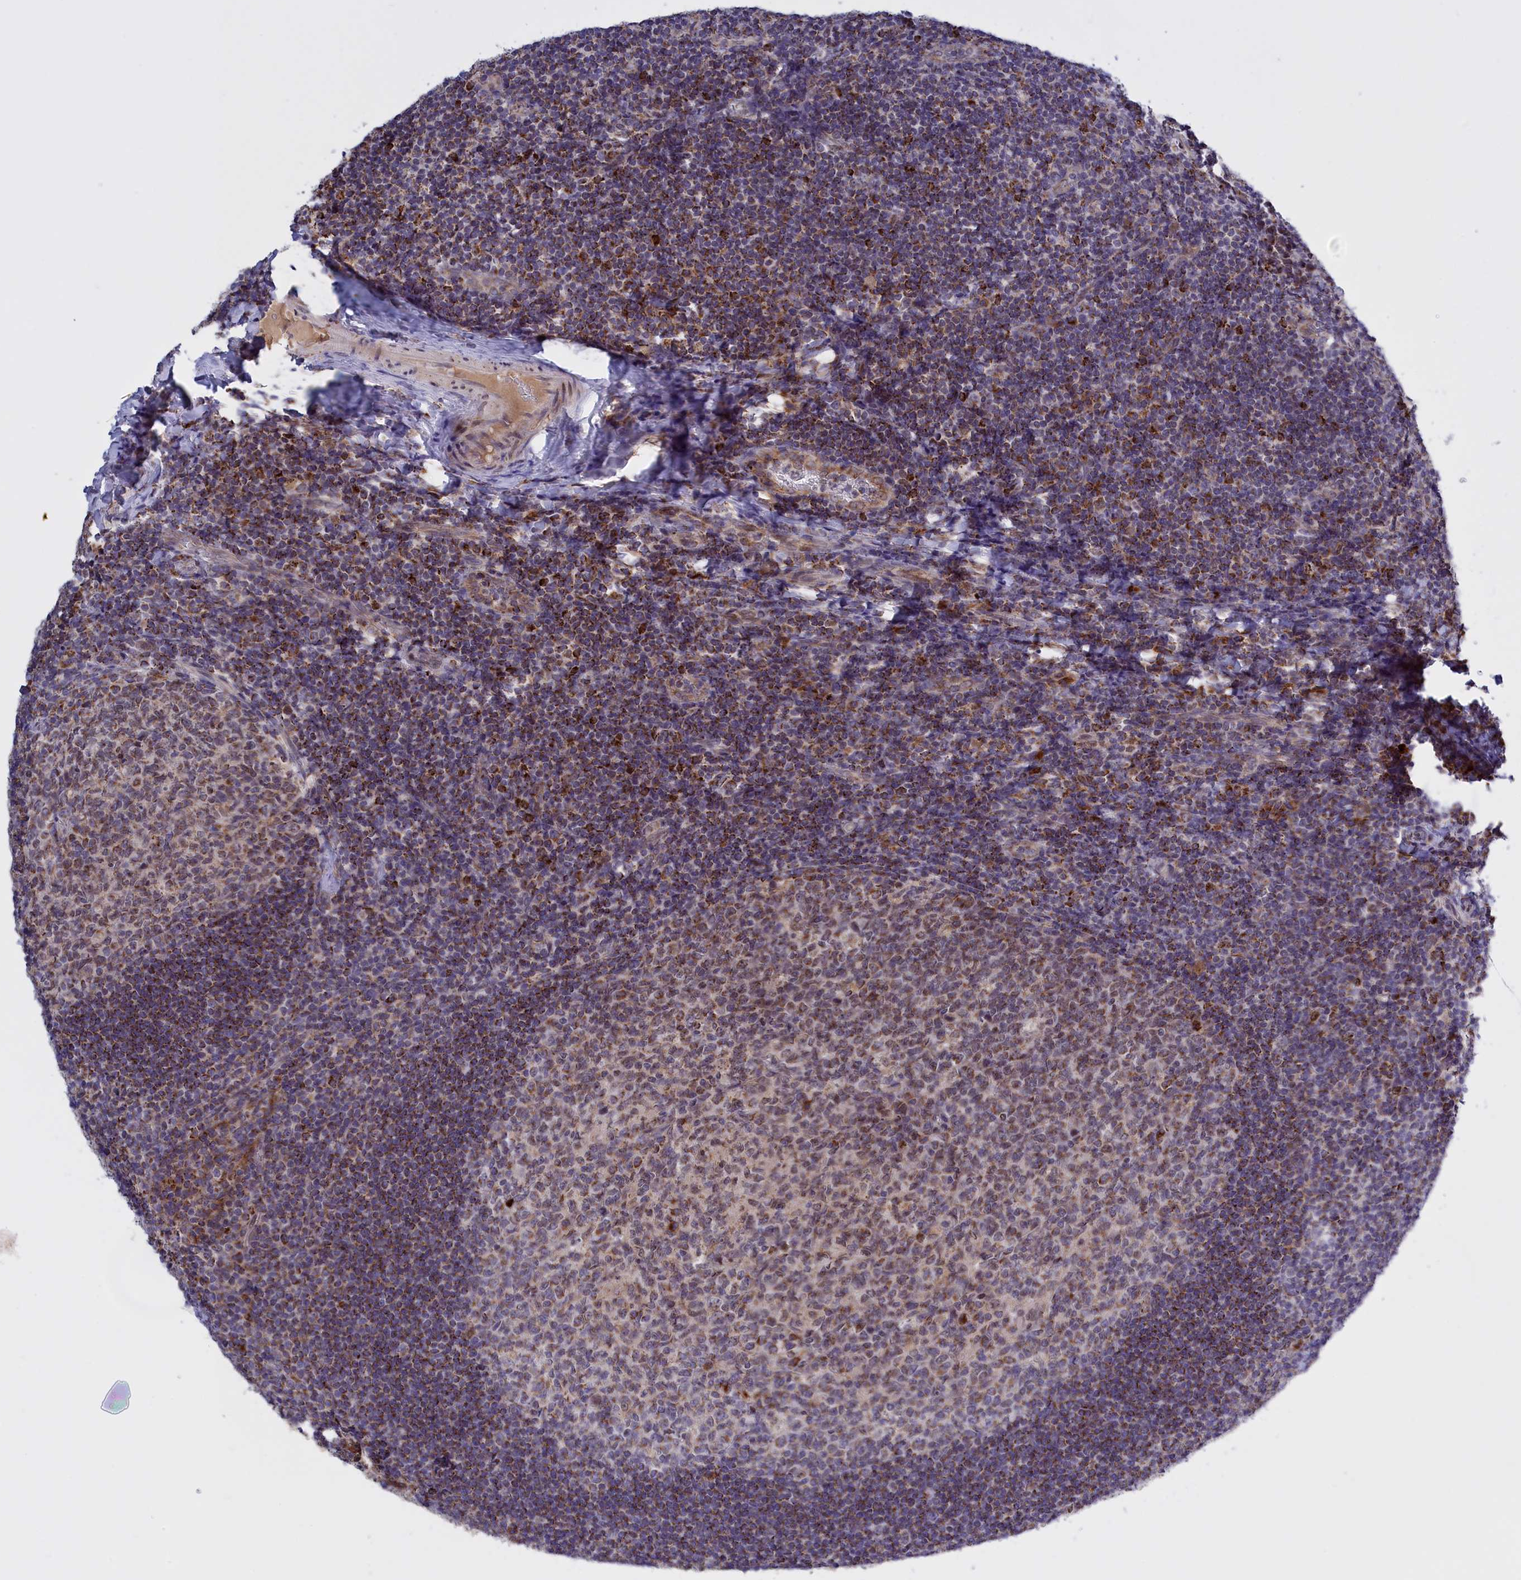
{"staining": {"intensity": "moderate", "quantity": "25%-75%", "location": "cytoplasmic/membranous"}, "tissue": "tonsil", "cell_type": "Germinal center cells", "image_type": "normal", "snomed": [{"axis": "morphology", "description": "Normal tissue, NOS"}, {"axis": "topography", "description": "Tonsil"}], "caption": "Immunohistochemistry (IHC) (DAB) staining of unremarkable tonsil displays moderate cytoplasmic/membranous protein expression in approximately 25%-75% of germinal center cells.", "gene": "FAM149B1", "patient": {"sex": "male", "age": 17}}